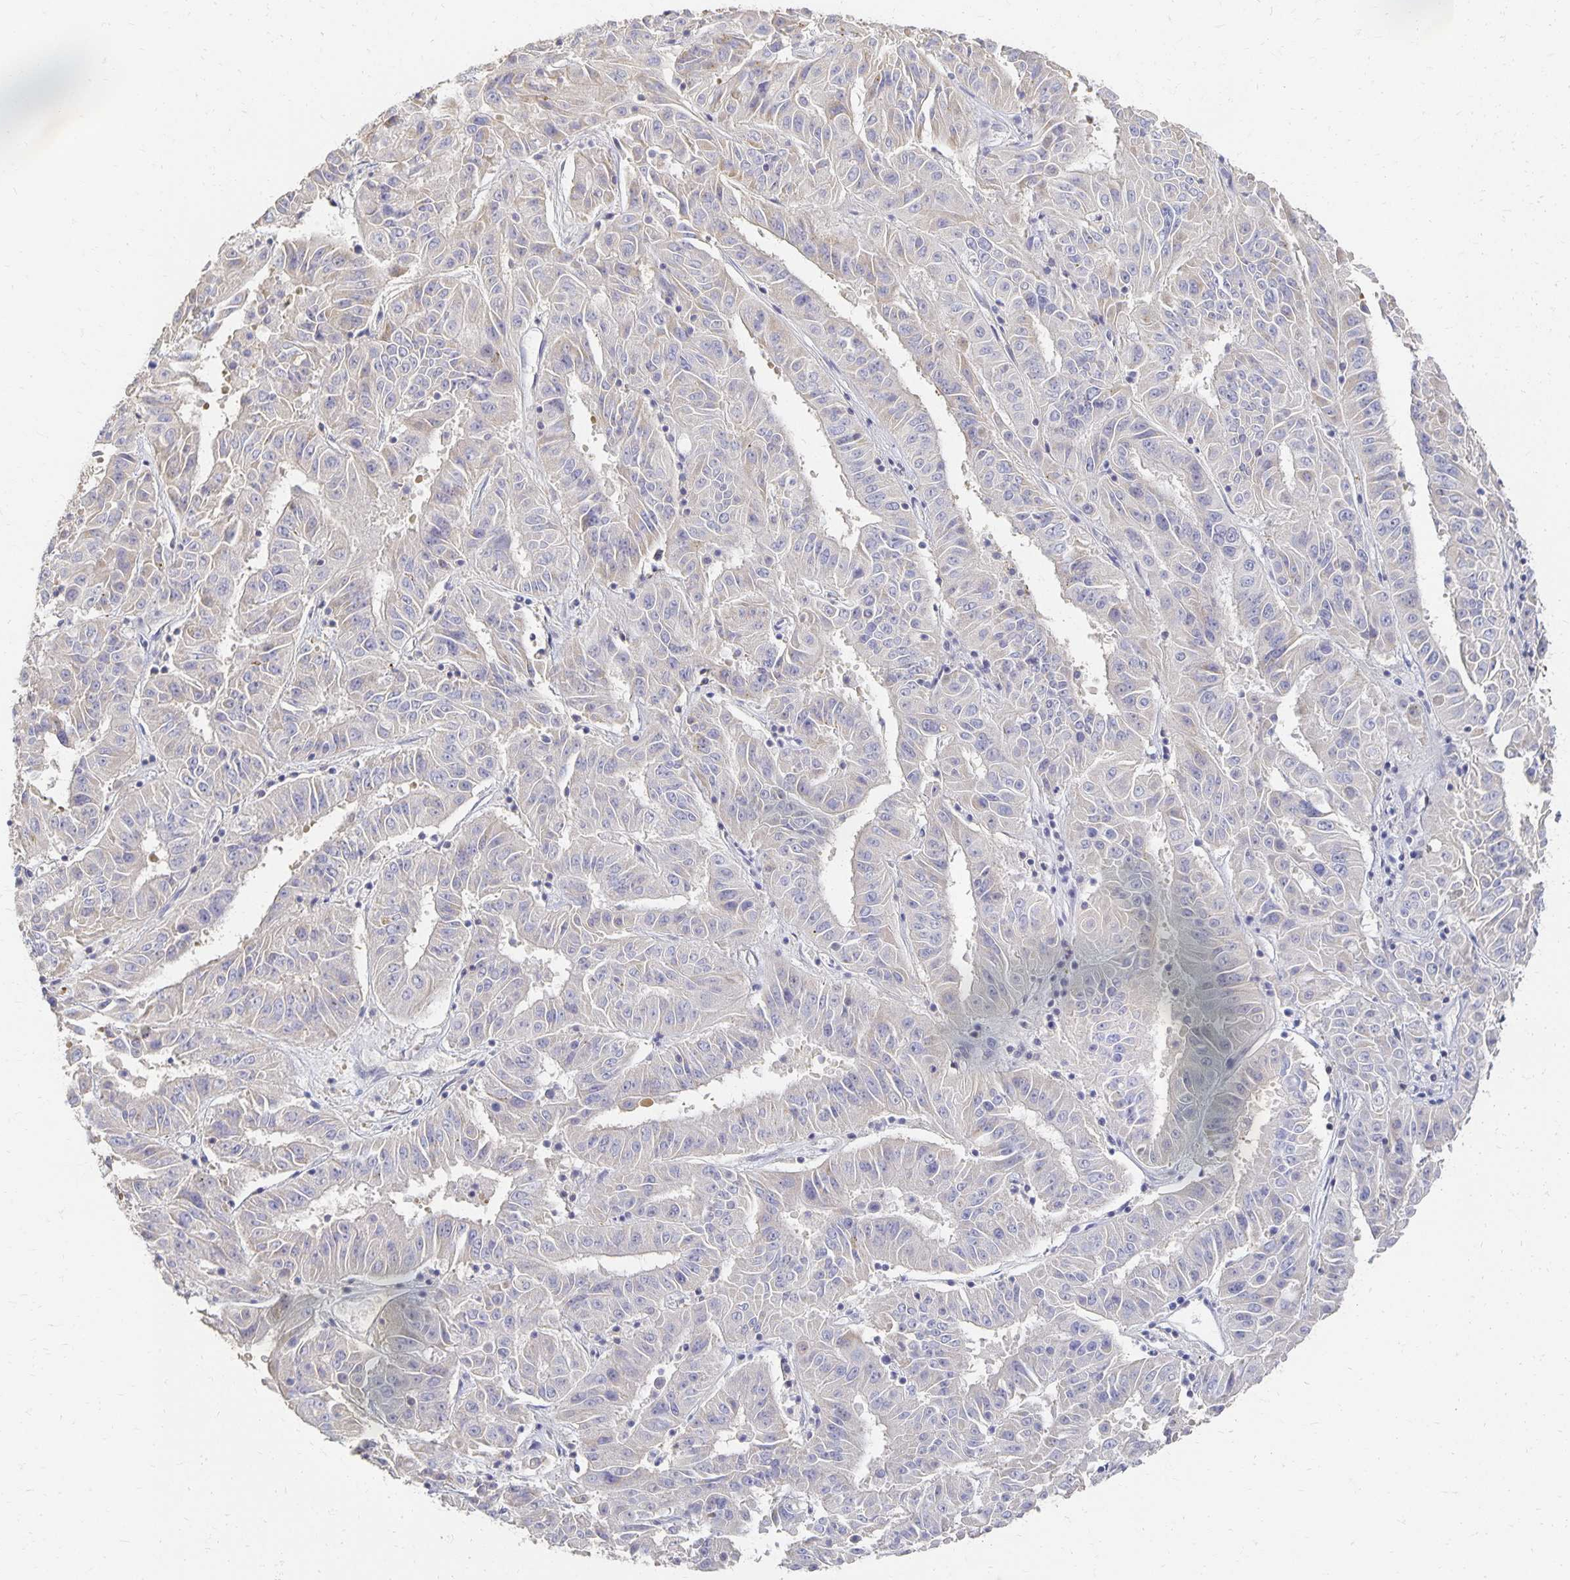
{"staining": {"intensity": "negative", "quantity": "none", "location": "none"}, "tissue": "pancreatic cancer", "cell_type": "Tumor cells", "image_type": "cancer", "snomed": [{"axis": "morphology", "description": "Adenocarcinoma, NOS"}, {"axis": "topography", "description": "Pancreas"}], "caption": "A high-resolution photomicrograph shows immunohistochemistry (IHC) staining of pancreatic adenocarcinoma, which reveals no significant staining in tumor cells. Brightfield microscopy of IHC stained with DAB (3,3'-diaminobenzidine) (brown) and hematoxylin (blue), captured at high magnification.", "gene": "CST6", "patient": {"sex": "male", "age": 63}}